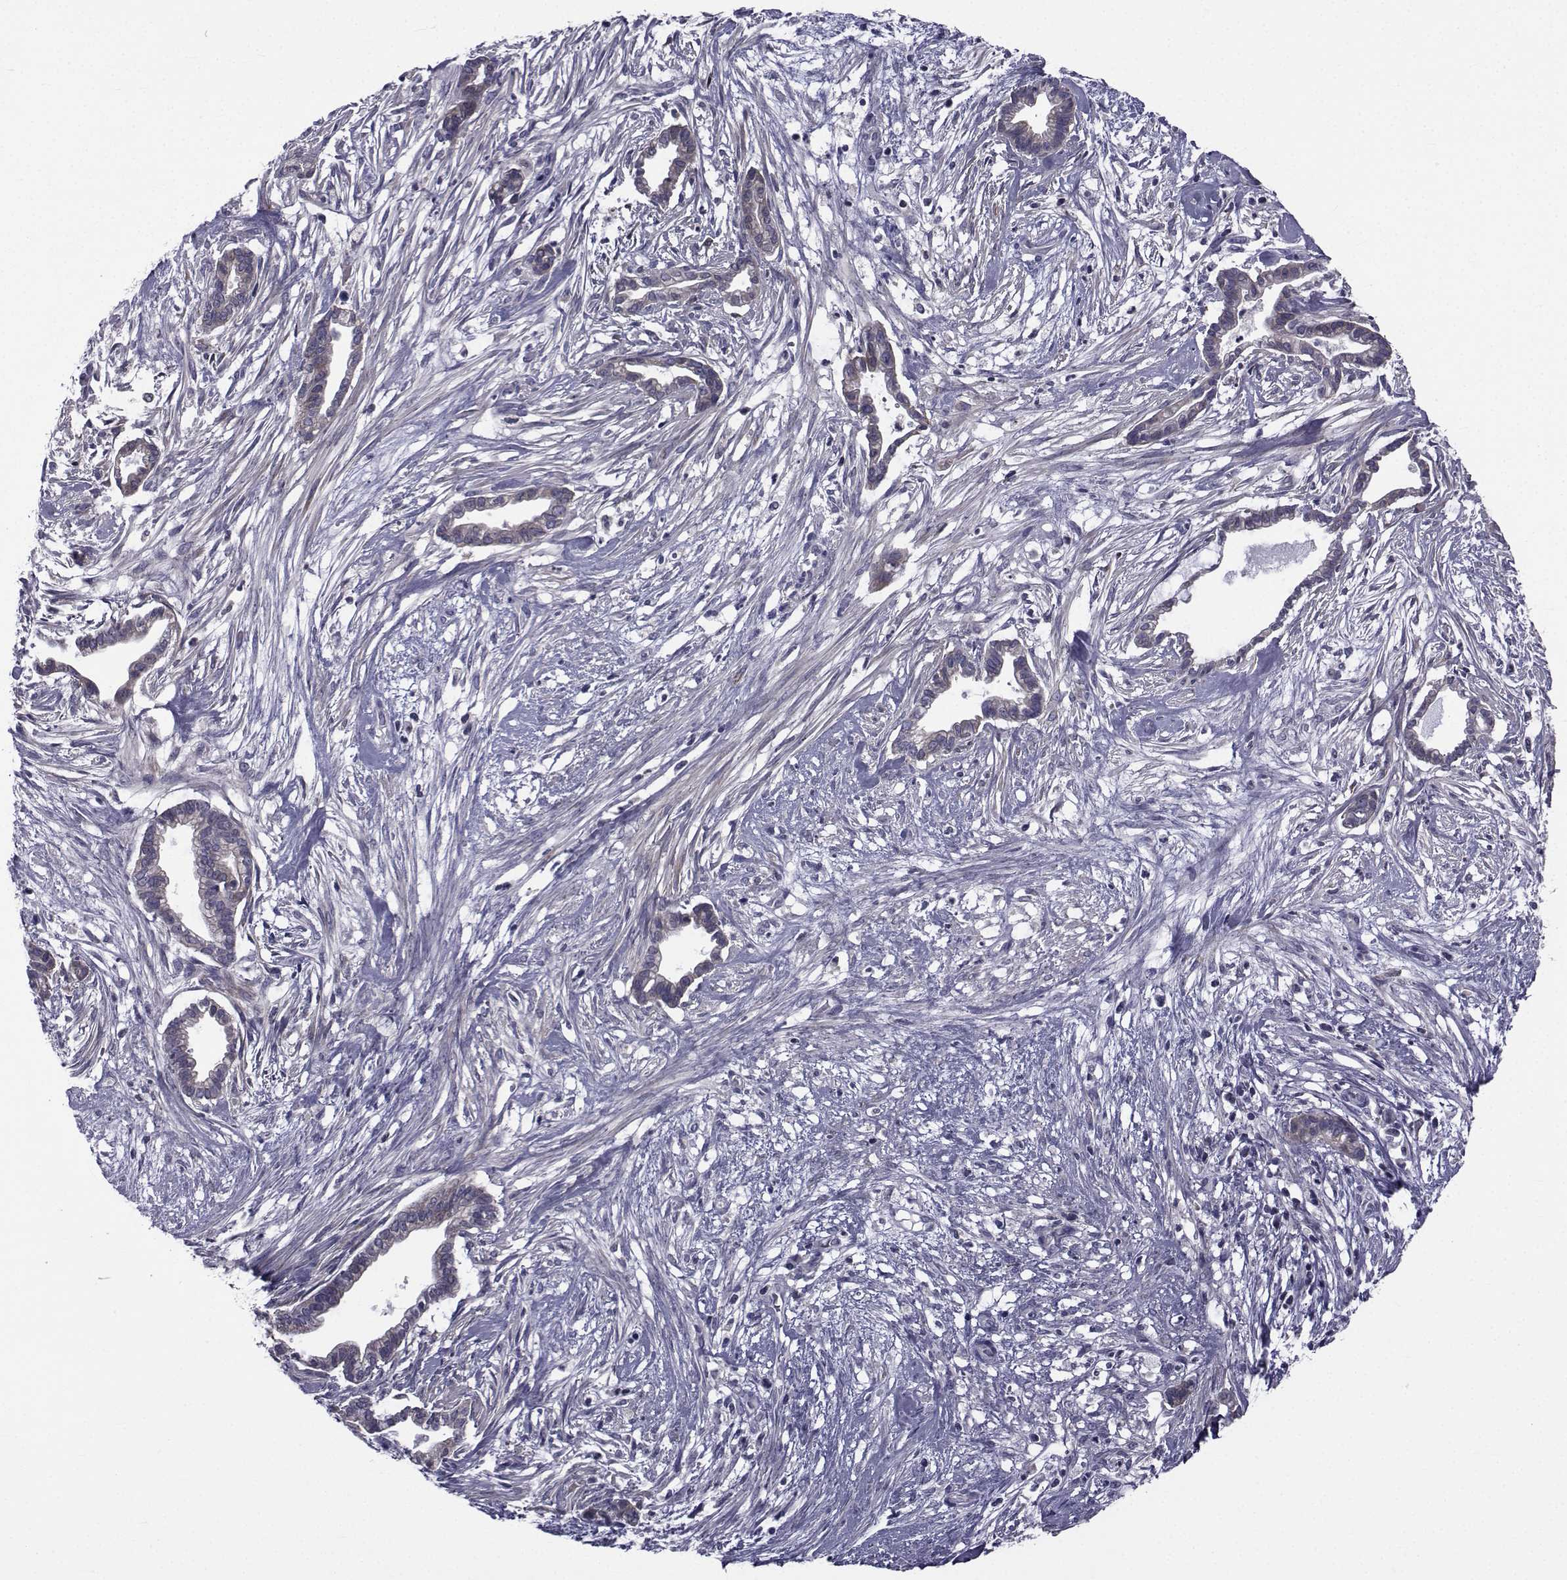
{"staining": {"intensity": "weak", "quantity": "<25%", "location": "cytoplasmic/membranous"}, "tissue": "cervical cancer", "cell_type": "Tumor cells", "image_type": "cancer", "snomed": [{"axis": "morphology", "description": "Adenocarcinoma, NOS"}, {"axis": "topography", "description": "Cervix"}], "caption": "A micrograph of adenocarcinoma (cervical) stained for a protein exhibits no brown staining in tumor cells.", "gene": "SLC30A10", "patient": {"sex": "female", "age": 62}}